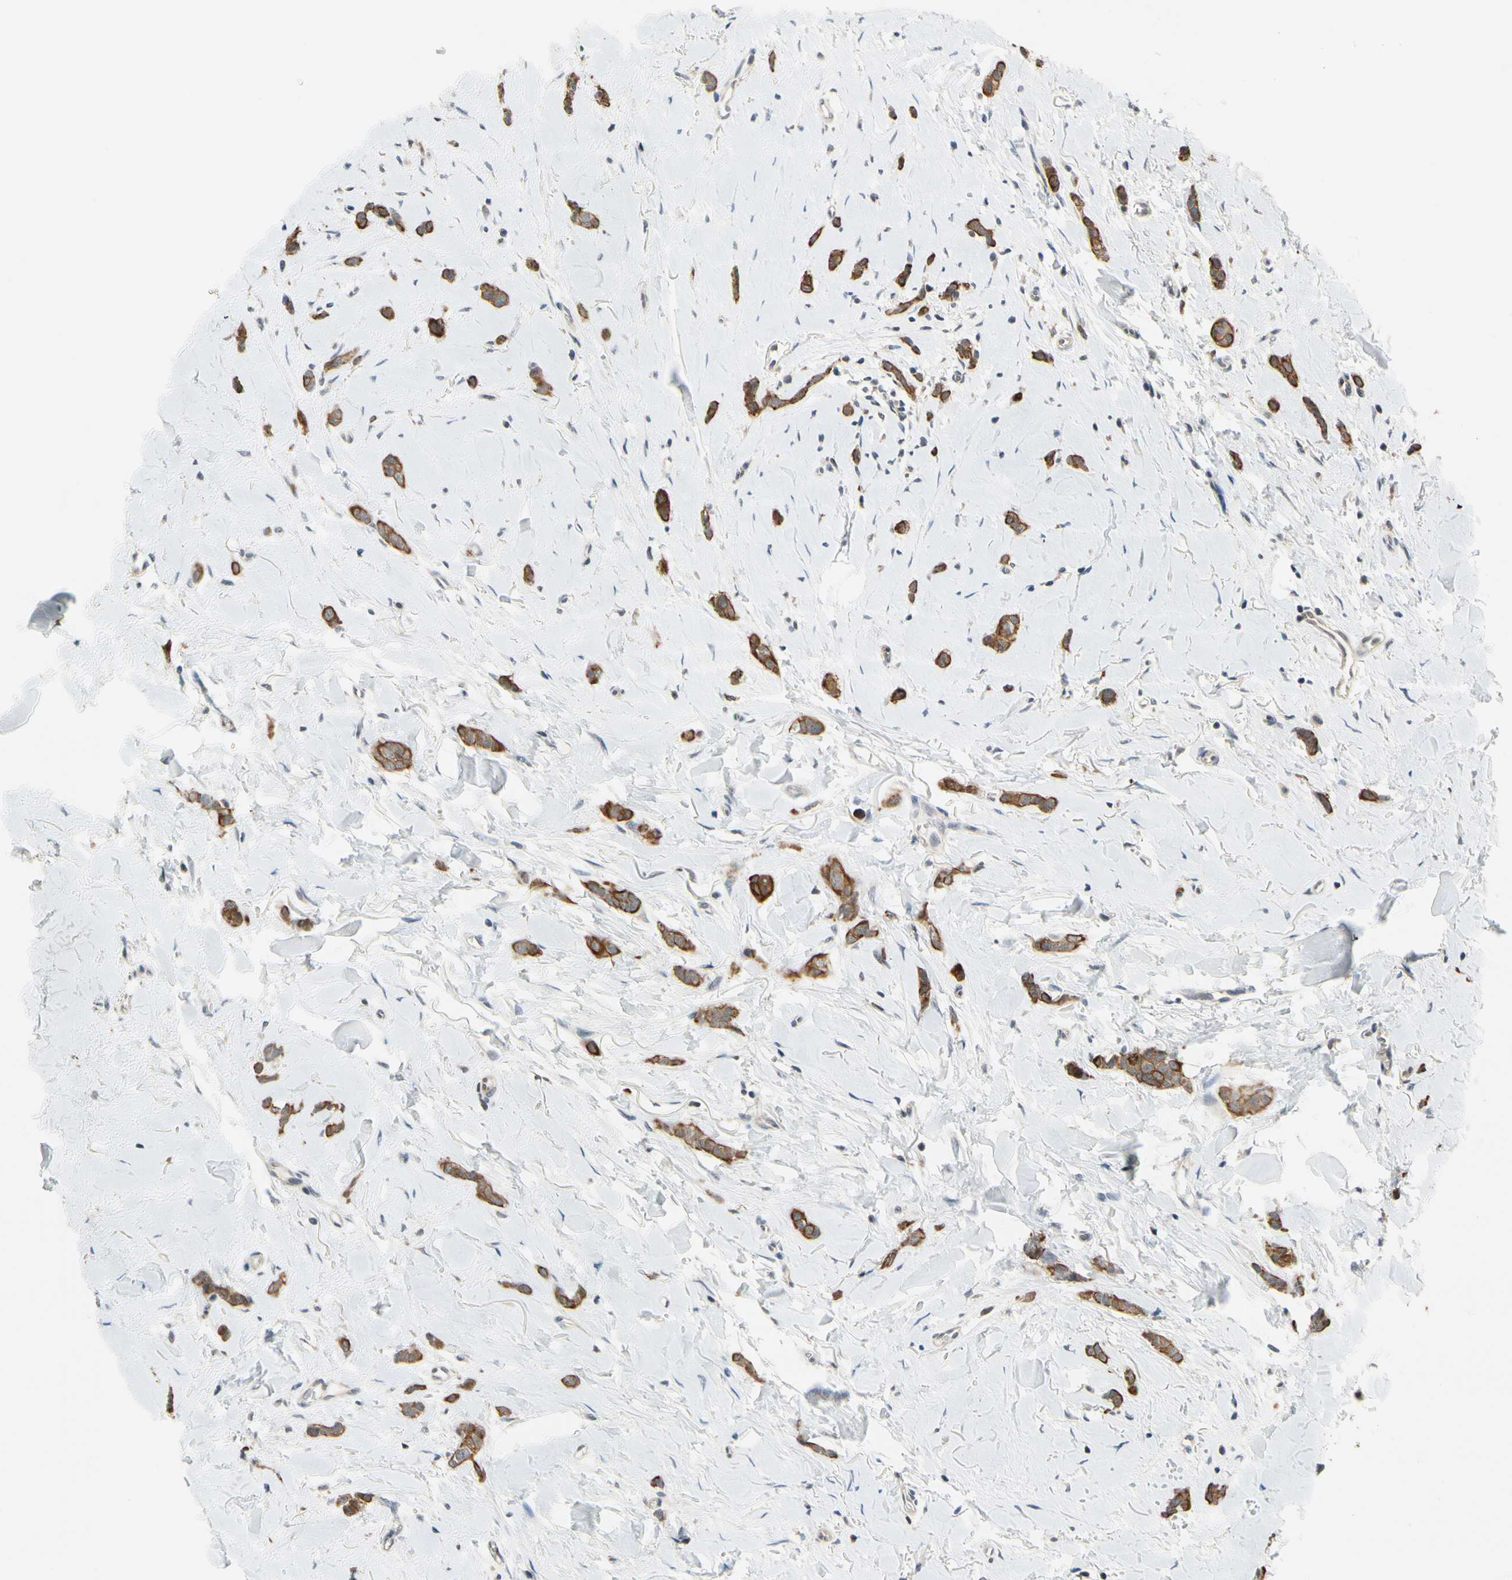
{"staining": {"intensity": "strong", "quantity": ">75%", "location": "cytoplasmic/membranous"}, "tissue": "breast cancer", "cell_type": "Tumor cells", "image_type": "cancer", "snomed": [{"axis": "morphology", "description": "Lobular carcinoma"}, {"axis": "topography", "description": "Skin"}, {"axis": "topography", "description": "Breast"}], "caption": "Strong cytoplasmic/membranous staining is seen in approximately >75% of tumor cells in breast cancer (lobular carcinoma).", "gene": "TAF12", "patient": {"sex": "female", "age": 46}}